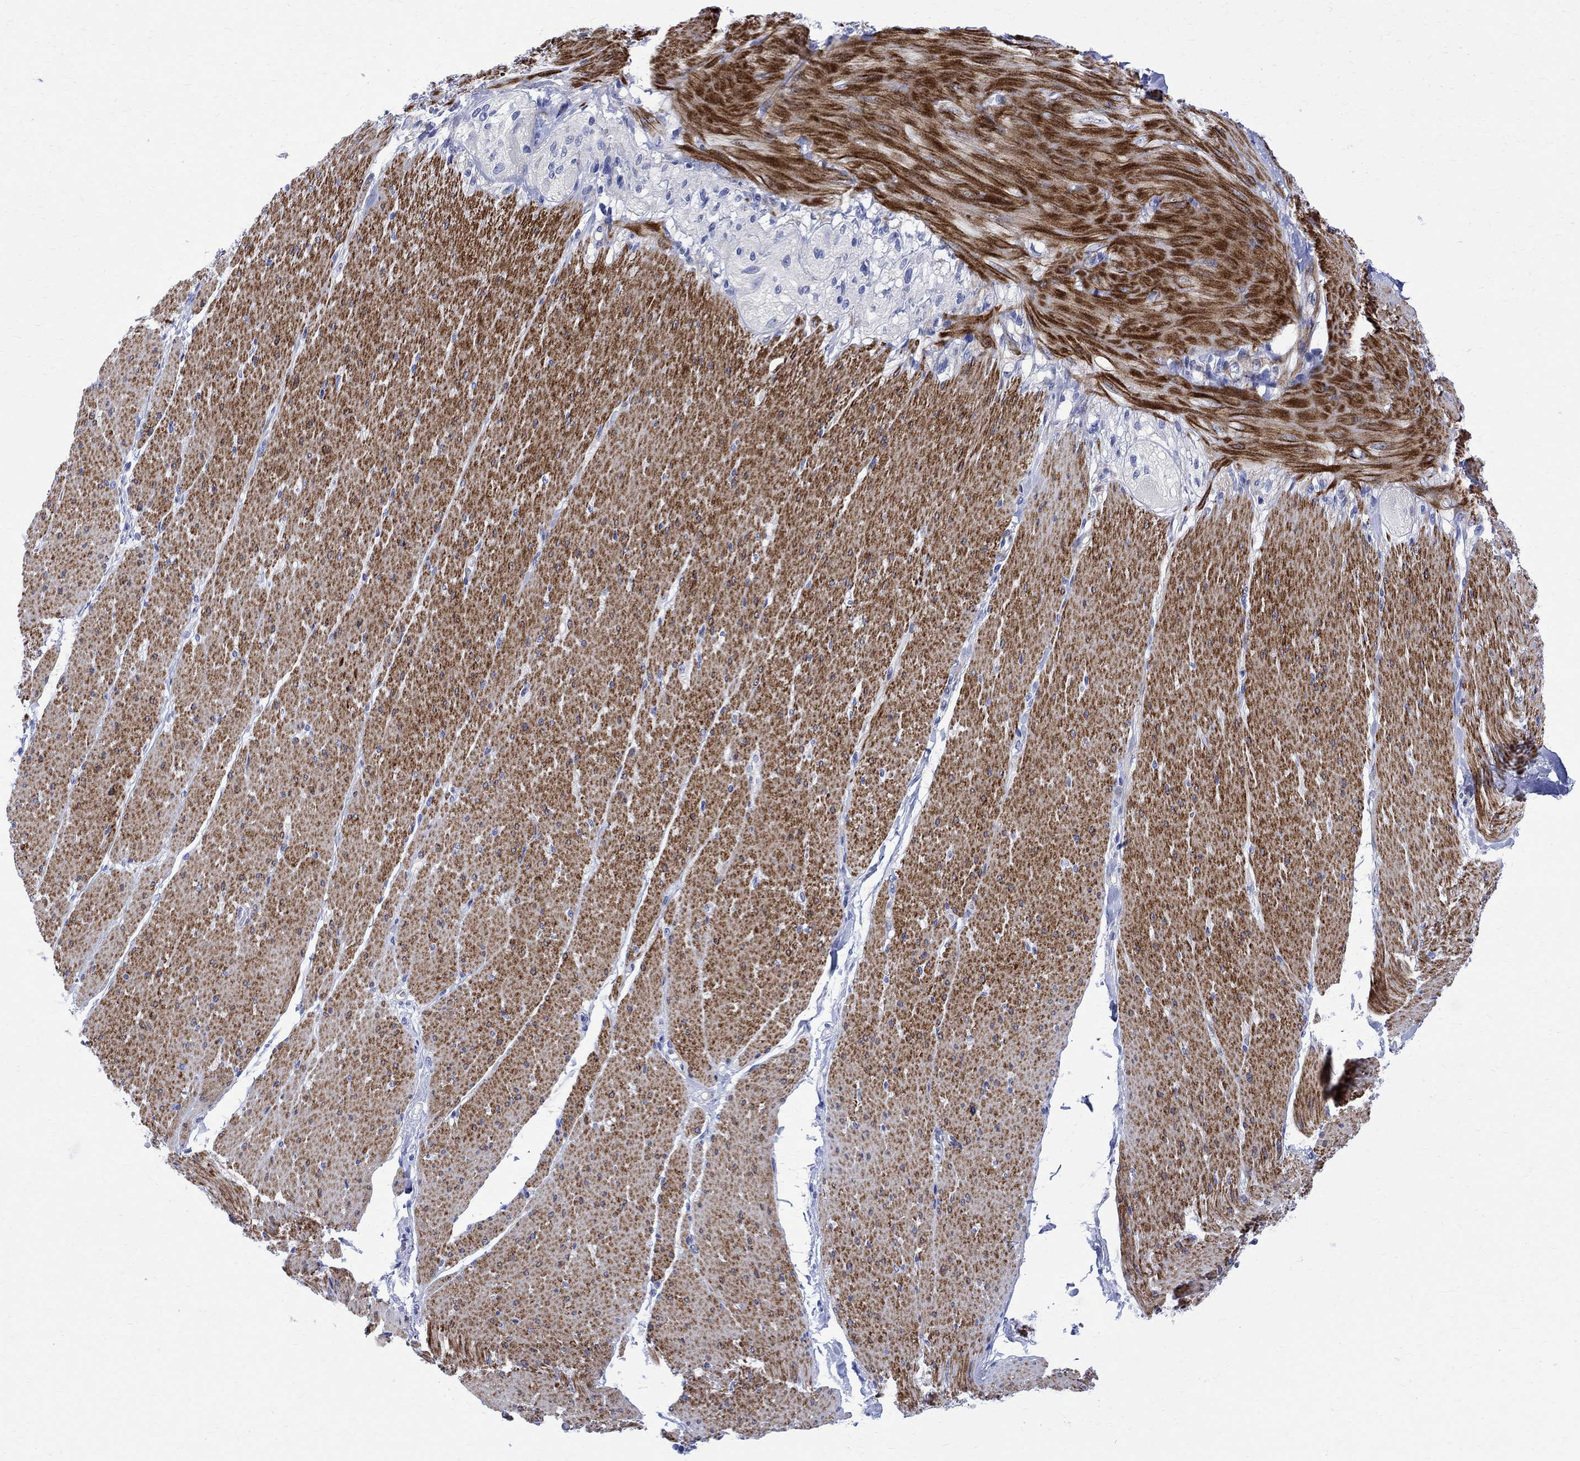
{"staining": {"intensity": "negative", "quantity": "none", "location": "none"}, "tissue": "adipose tissue", "cell_type": "Adipocytes", "image_type": "normal", "snomed": [{"axis": "morphology", "description": "Normal tissue, NOS"}, {"axis": "topography", "description": "Smooth muscle"}, {"axis": "topography", "description": "Duodenum"}, {"axis": "topography", "description": "Peripheral nerve tissue"}], "caption": "The histopathology image demonstrates no significant staining in adipocytes of adipose tissue. (Brightfield microscopy of DAB immunohistochemistry (IHC) at high magnification).", "gene": "PARVB", "patient": {"sex": "female", "age": 61}}